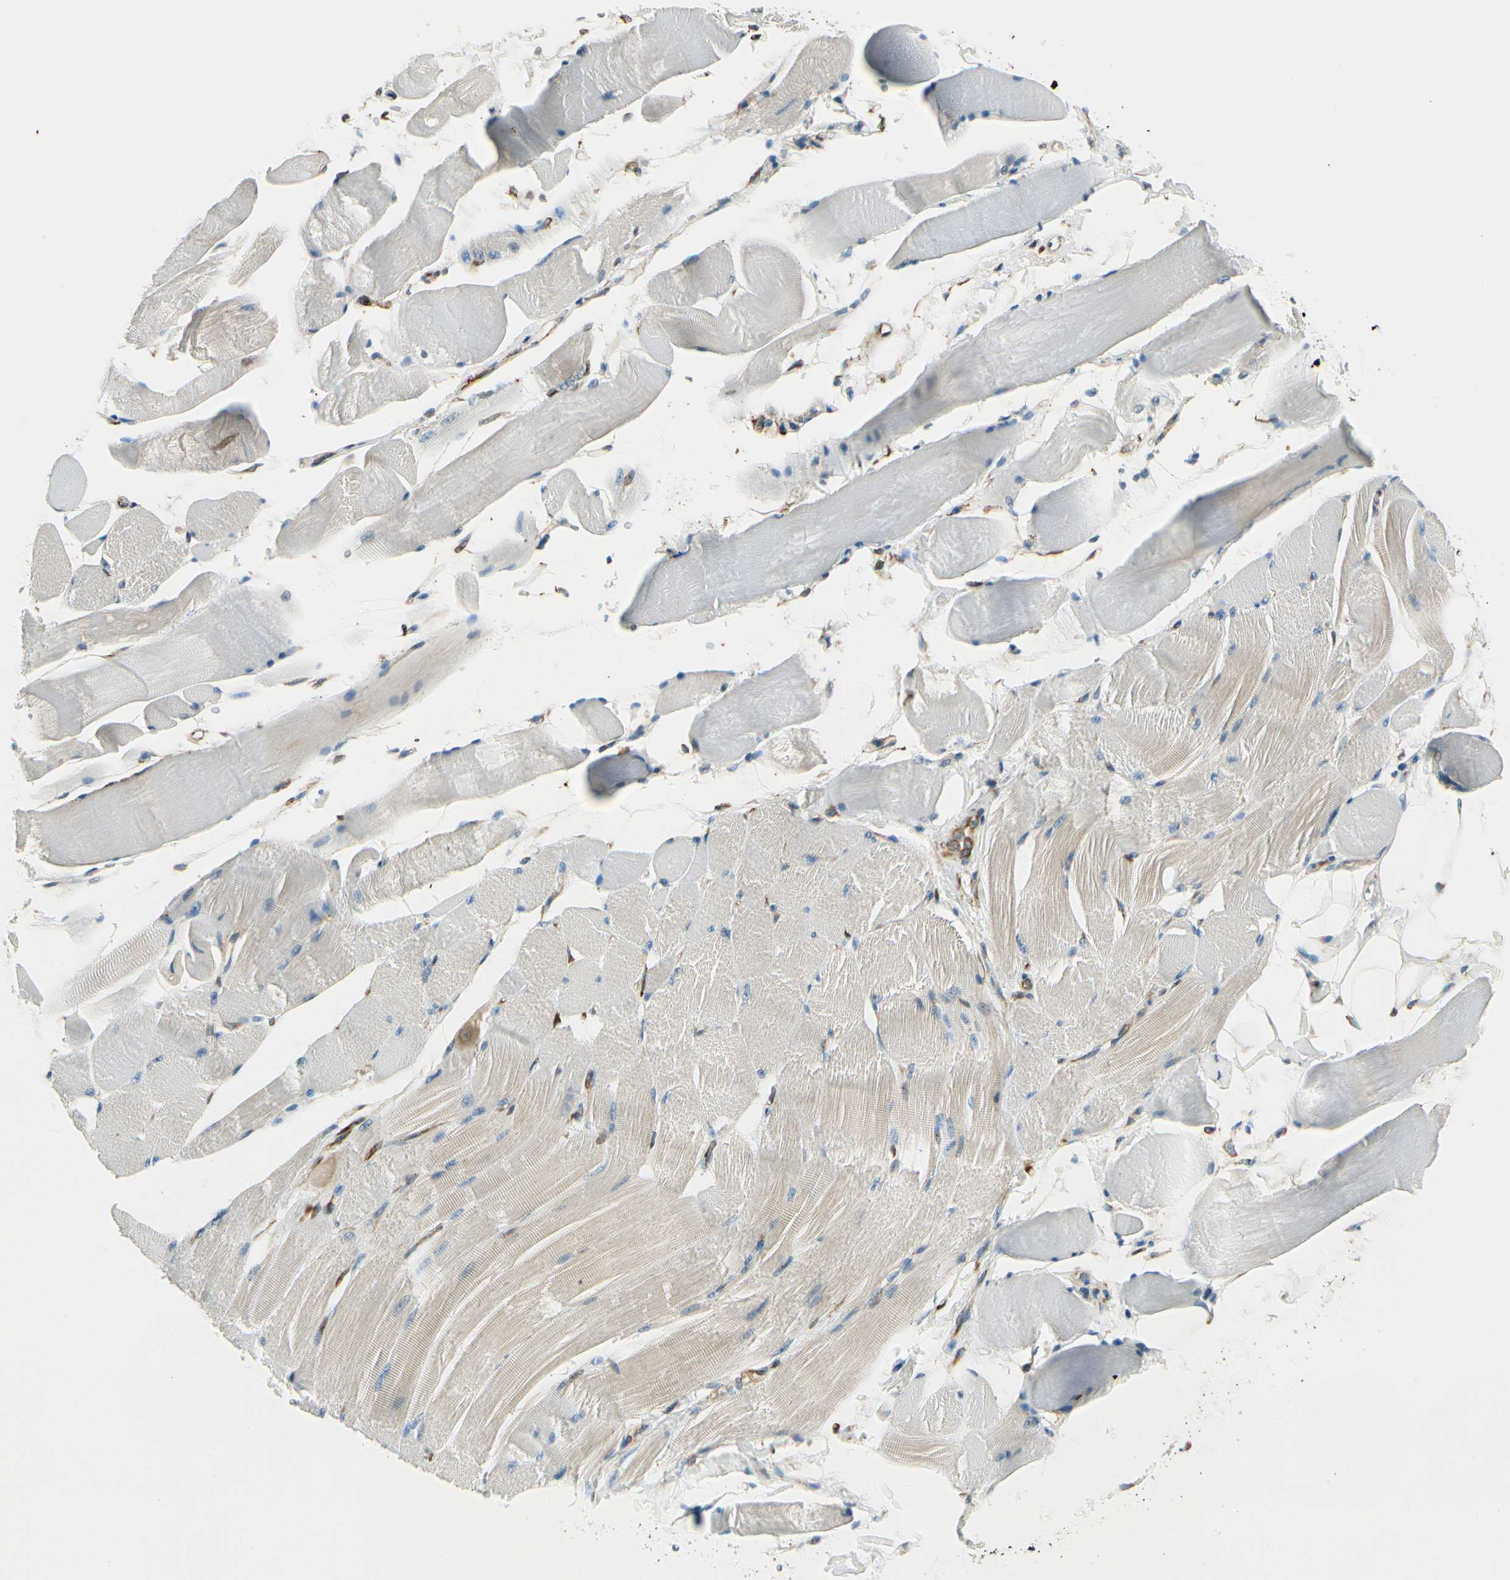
{"staining": {"intensity": "negative", "quantity": "none", "location": "none"}, "tissue": "skeletal muscle", "cell_type": "Myocytes", "image_type": "normal", "snomed": [{"axis": "morphology", "description": "Normal tissue, NOS"}, {"axis": "topography", "description": "Skeletal muscle"}, {"axis": "topography", "description": "Peripheral nerve tissue"}], "caption": "DAB immunohistochemical staining of normal human skeletal muscle displays no significant positivity in myocytes.", "gene": "FKBP7", "patient": {"sex": "female", "age": 84}}